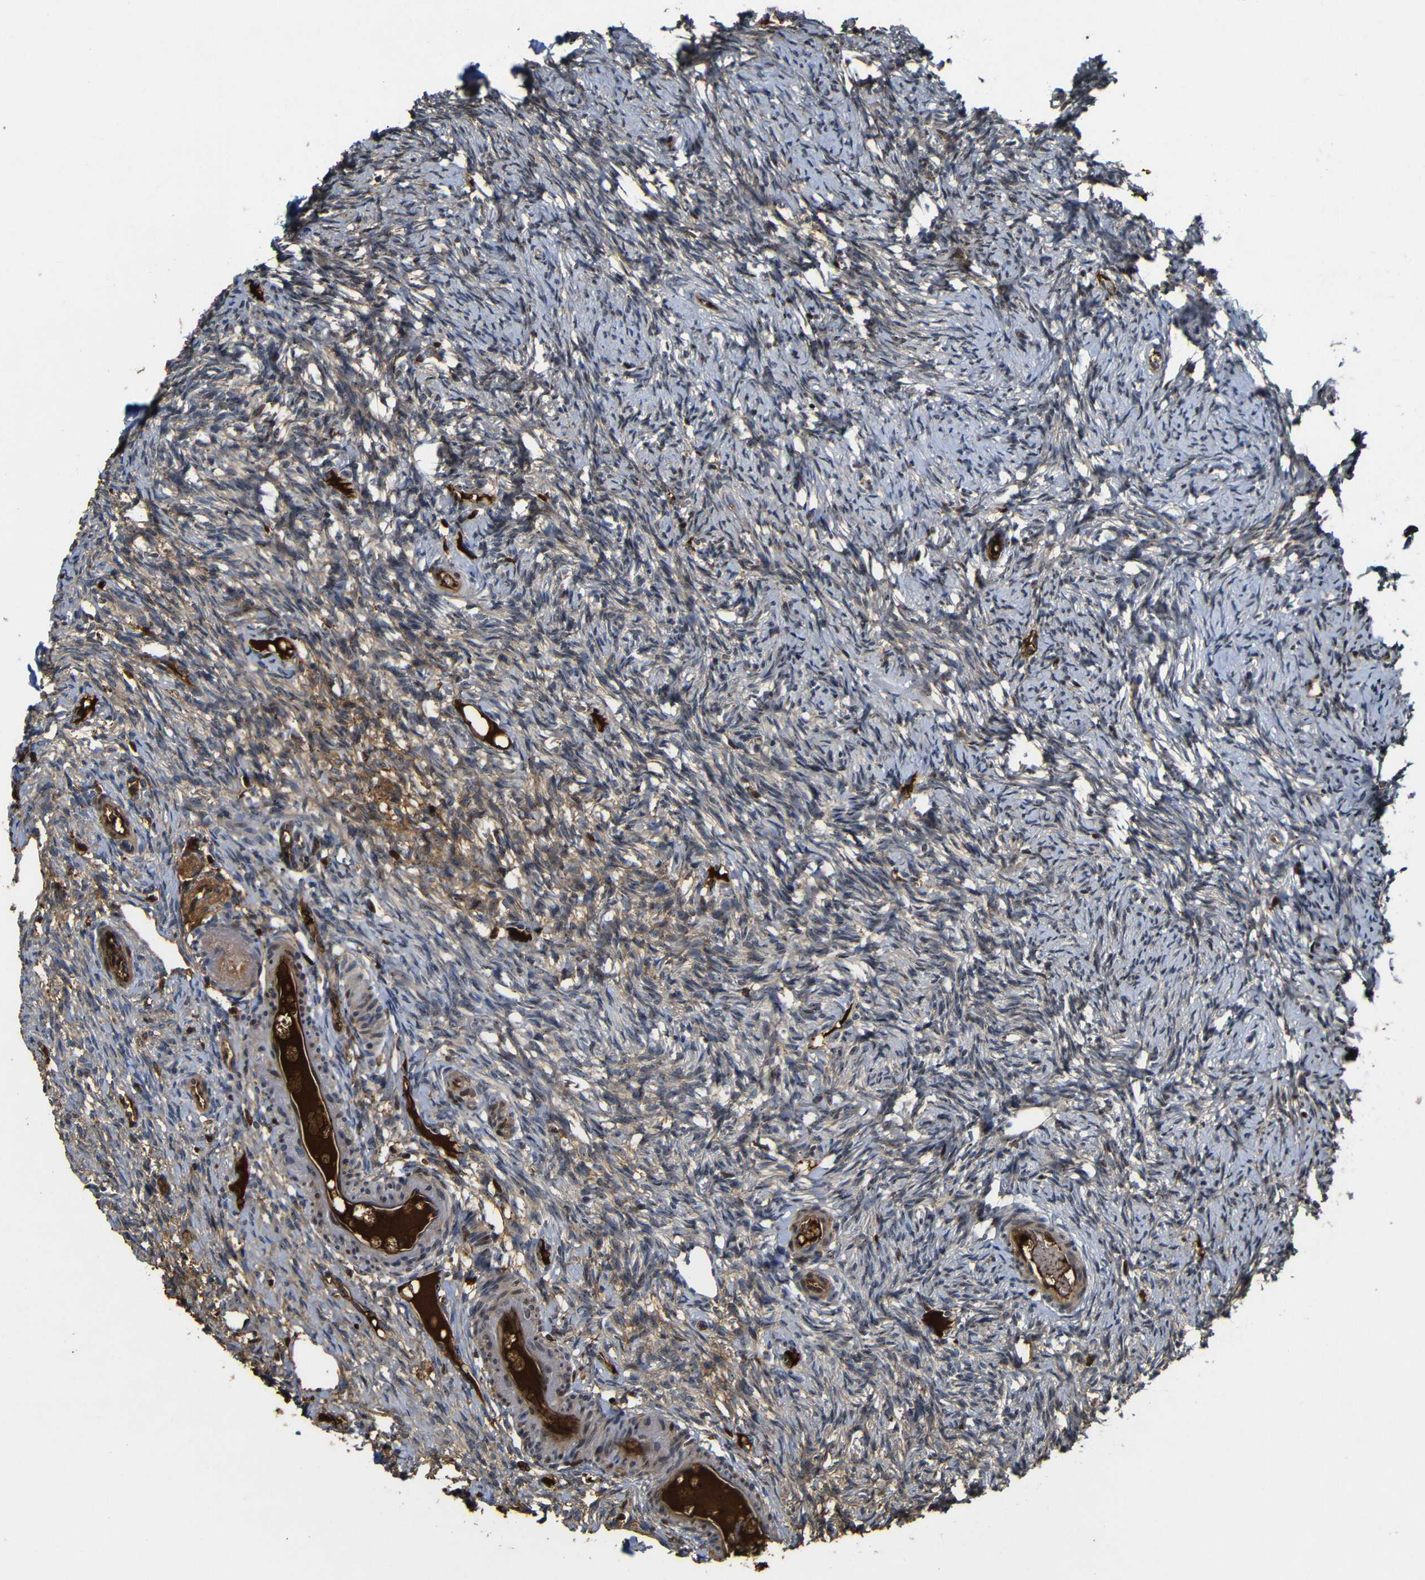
{"staining": {"intensity": "moderate", "quantity": "<25%", "location": "cytoplasmic/membranous,nuclear"}, "tissue": "ovary", "cell_type": "Ovarian stroma cells", "image_type": "normal", "snomed": [{"axis": "morphology", "description": "Normal tissue, NOS"}, {"axis": "topography", "description": "Ovary"}], "caption": "A low amount of moderate cytoplasmic/membranous,nuclear positivity is seen in approximately <25% of ovarian stroma cells in unremarkable ovary.", "gene": "MYC", "patient": {"sex": "female", "age": 33}}